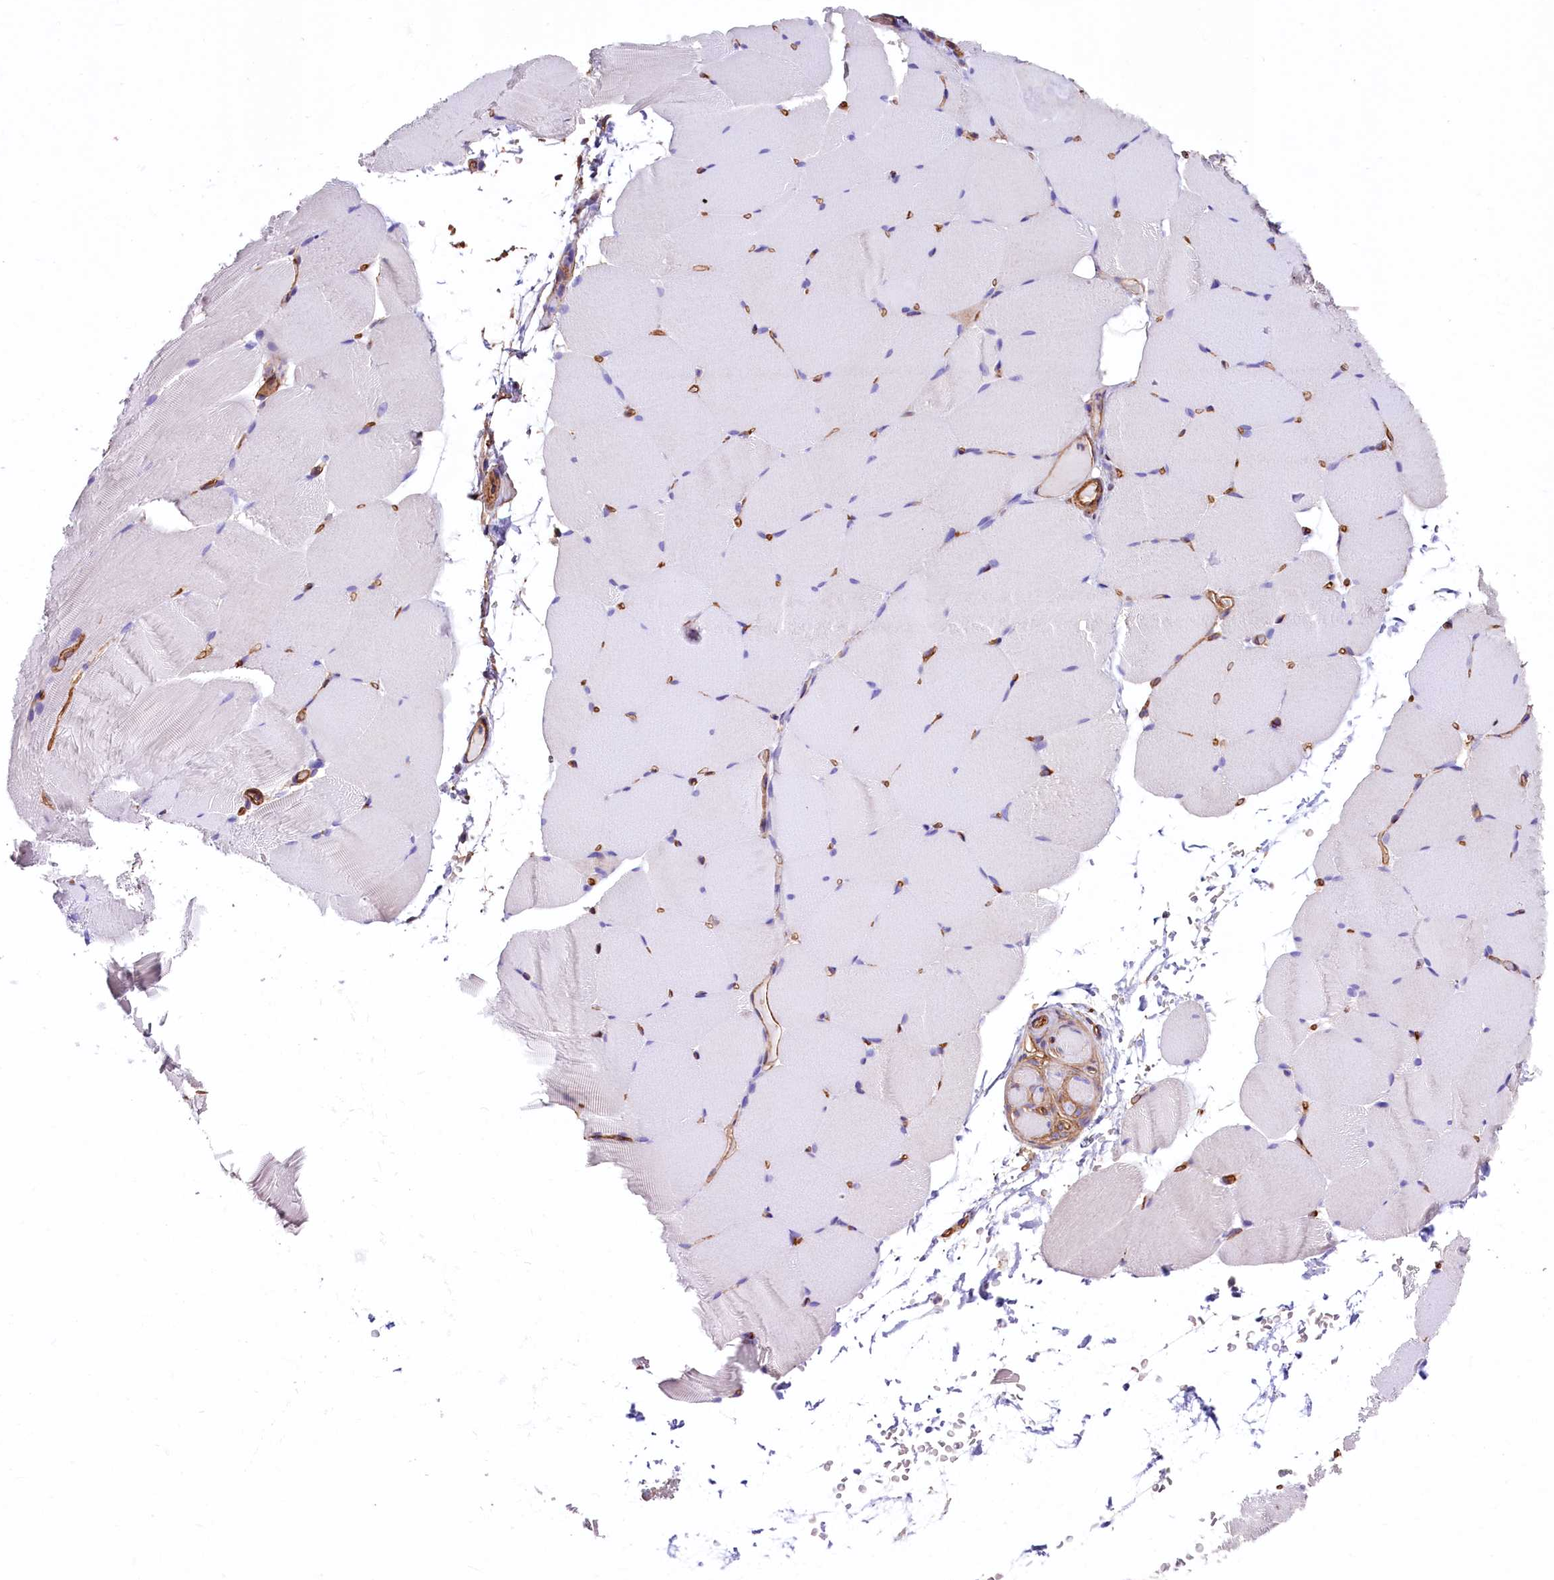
{"staining": {"intensity": "negative", "quantity": "none", "location": "none"}, "tissue": "skeletal muscle", "cell_type": "Myocytes", "image_type": "normal", "snomed": [{"axis": "morphology", "description": "Normal tissue, NOS"}, {"axis": "topography", "description": "Skeletal muscle"}, {"axis": "topography", "description": "Parathyroid gland"}], "caption": "Myocytes are negative for brown protein staining in normal skeletal muscle. (Immunohistochemistry (ihc), brightfield microscopy, high magnification).", "gene": "ATP2B4", "patient": {"sex": "female", "age": 37}}